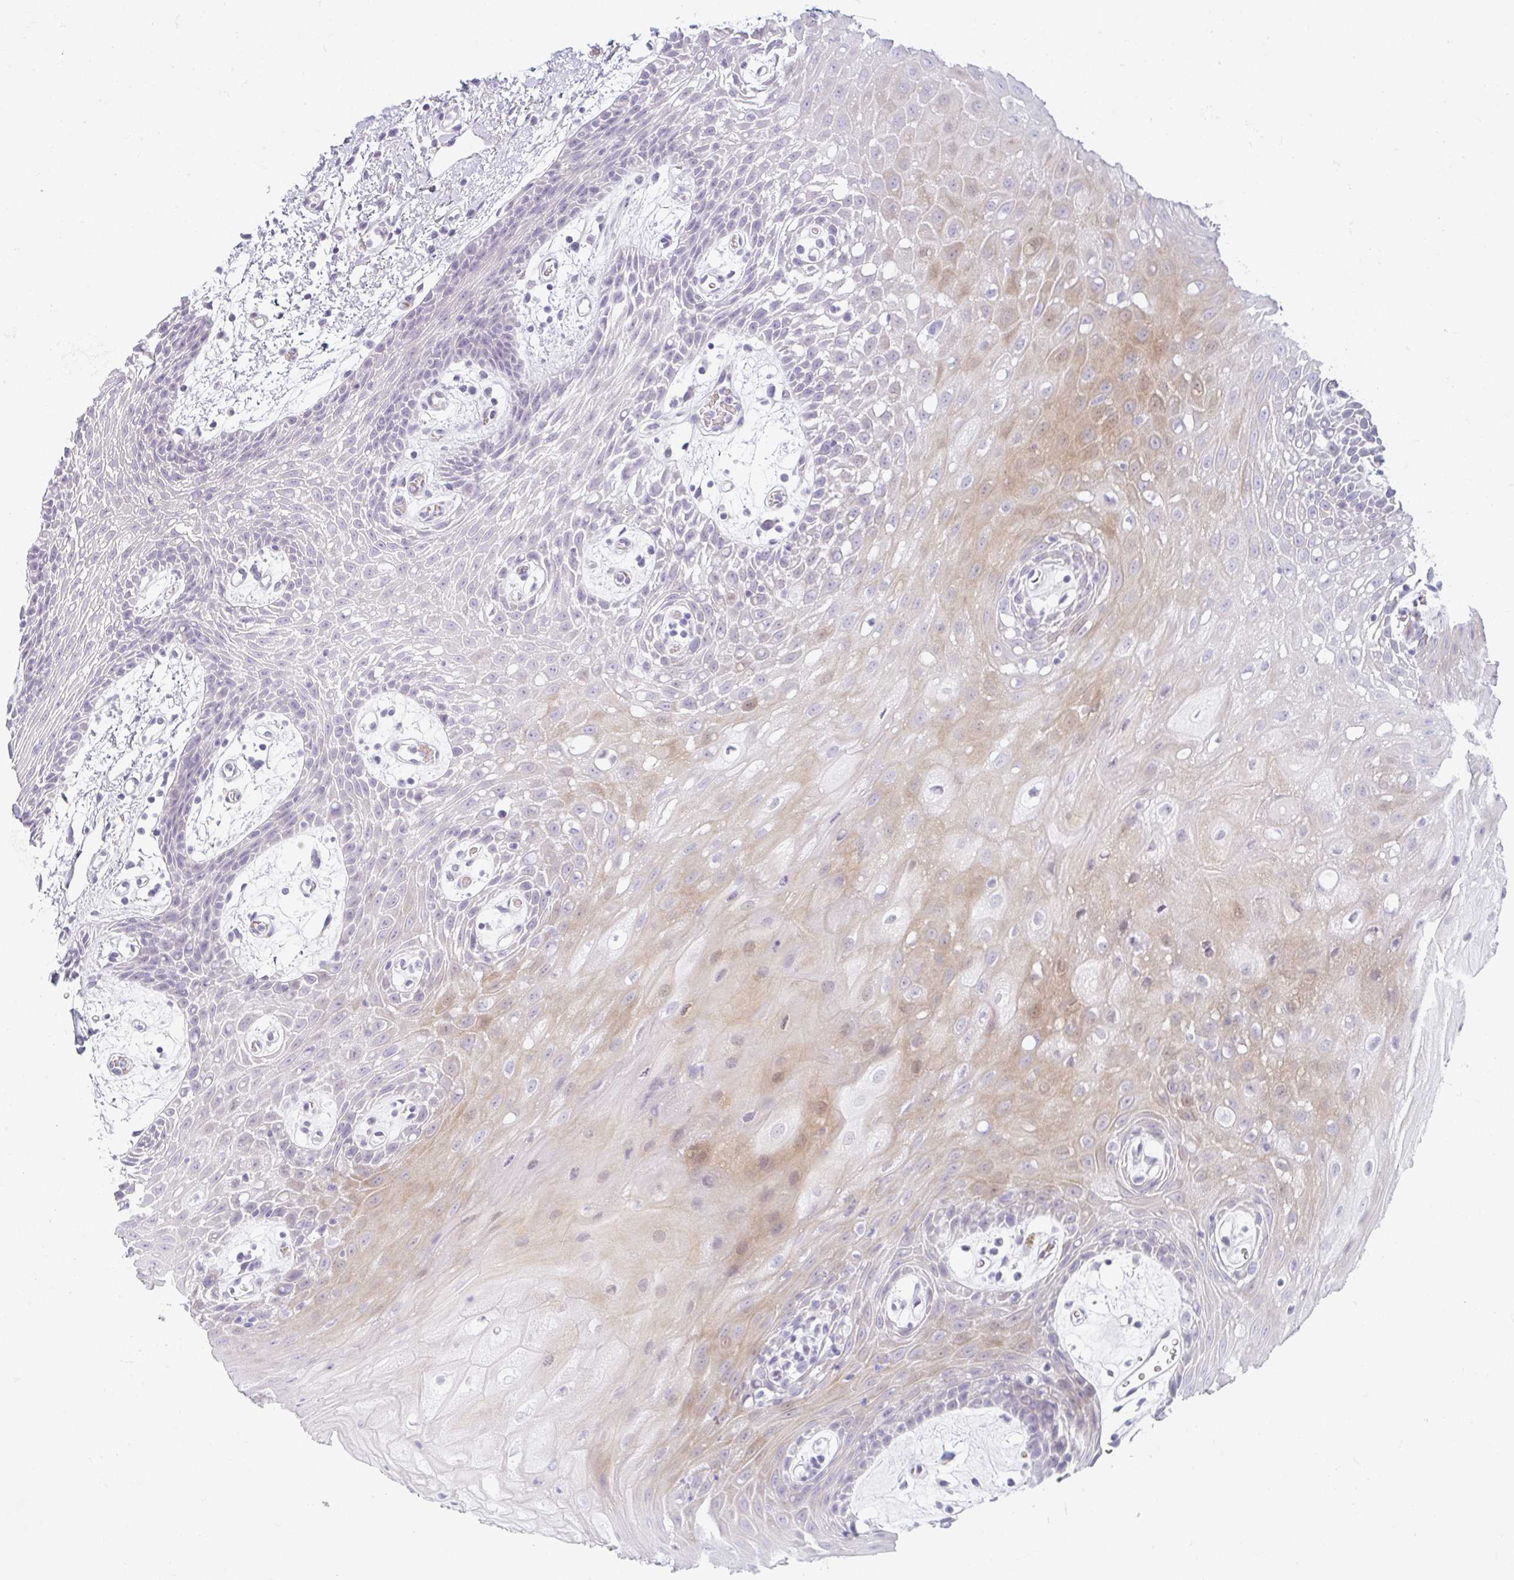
{"staining": {"intensity": "moderate", "quantity": "<25%", "location": "cytoplasmic/membranous,nuclear"}, "tissue": "oral mucosa", "cell_type": "Squamous epithelial cells", "image_type": "normal", "snomed": [{"axis": "morphology", "description": "Normal tissue, NOS"}, {"axis": "topography", "description": "Oral tissue"}], "caption": "Protein staining exhibits moderate cytoplasmic/membranous,nuclear expression in approximately <25% of squamous epithelial cells in normal oral mucosa.", "gene": "NEU2", "patient": {"sex": "female", "age": 59}}